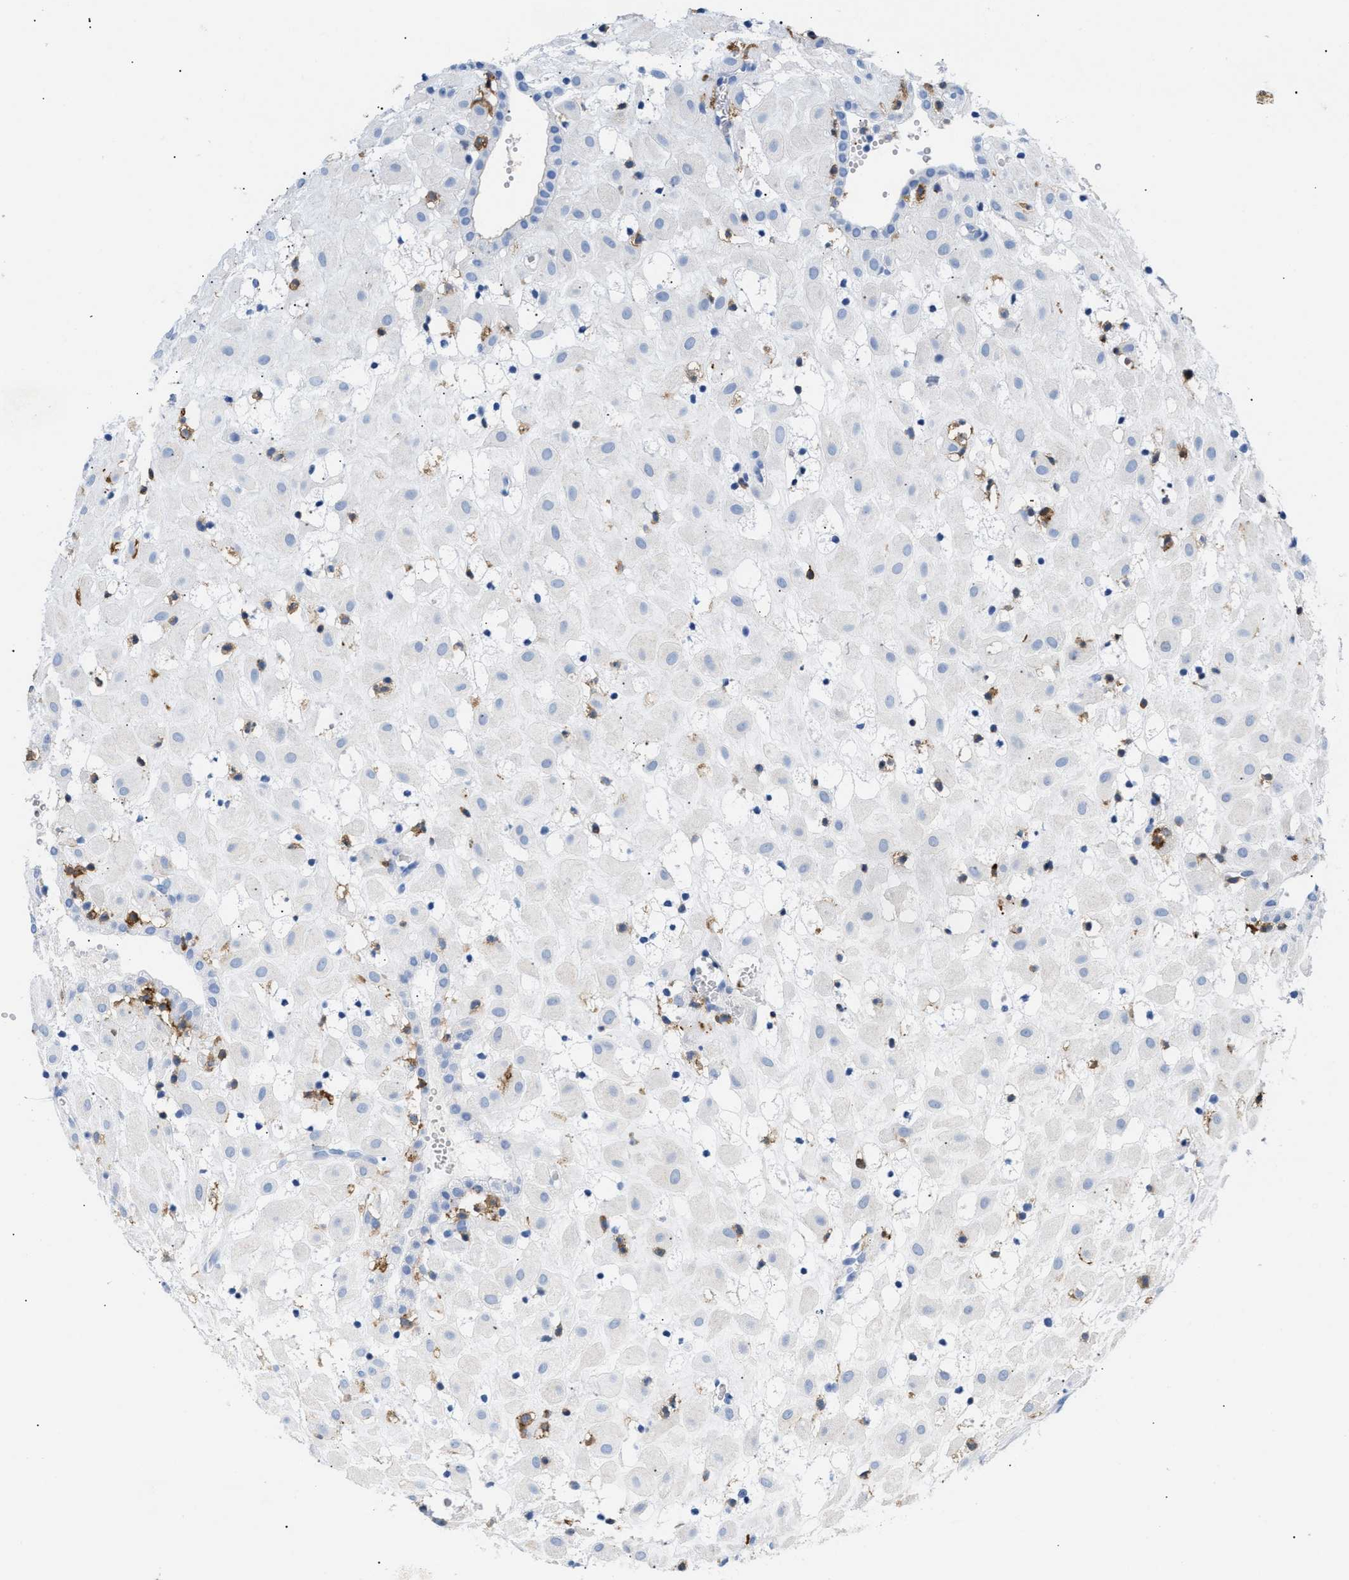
{"staining": {"intensity": "negative", "quantity": "none", "location": "none"}, "tissue": "placenta", "cell_type": "Decidual cells", "image_type": "normal", "snomed": [{"axis": "morphology", "description": "Normal tissue, NOS"}, {"axis": "topography", "description": "Placenta"}], "caption": "Decidual cells are negative for brown protein staining in normal placenta.", "gene": "LCP1", "patient": {"sex": "female", "age": 18}}